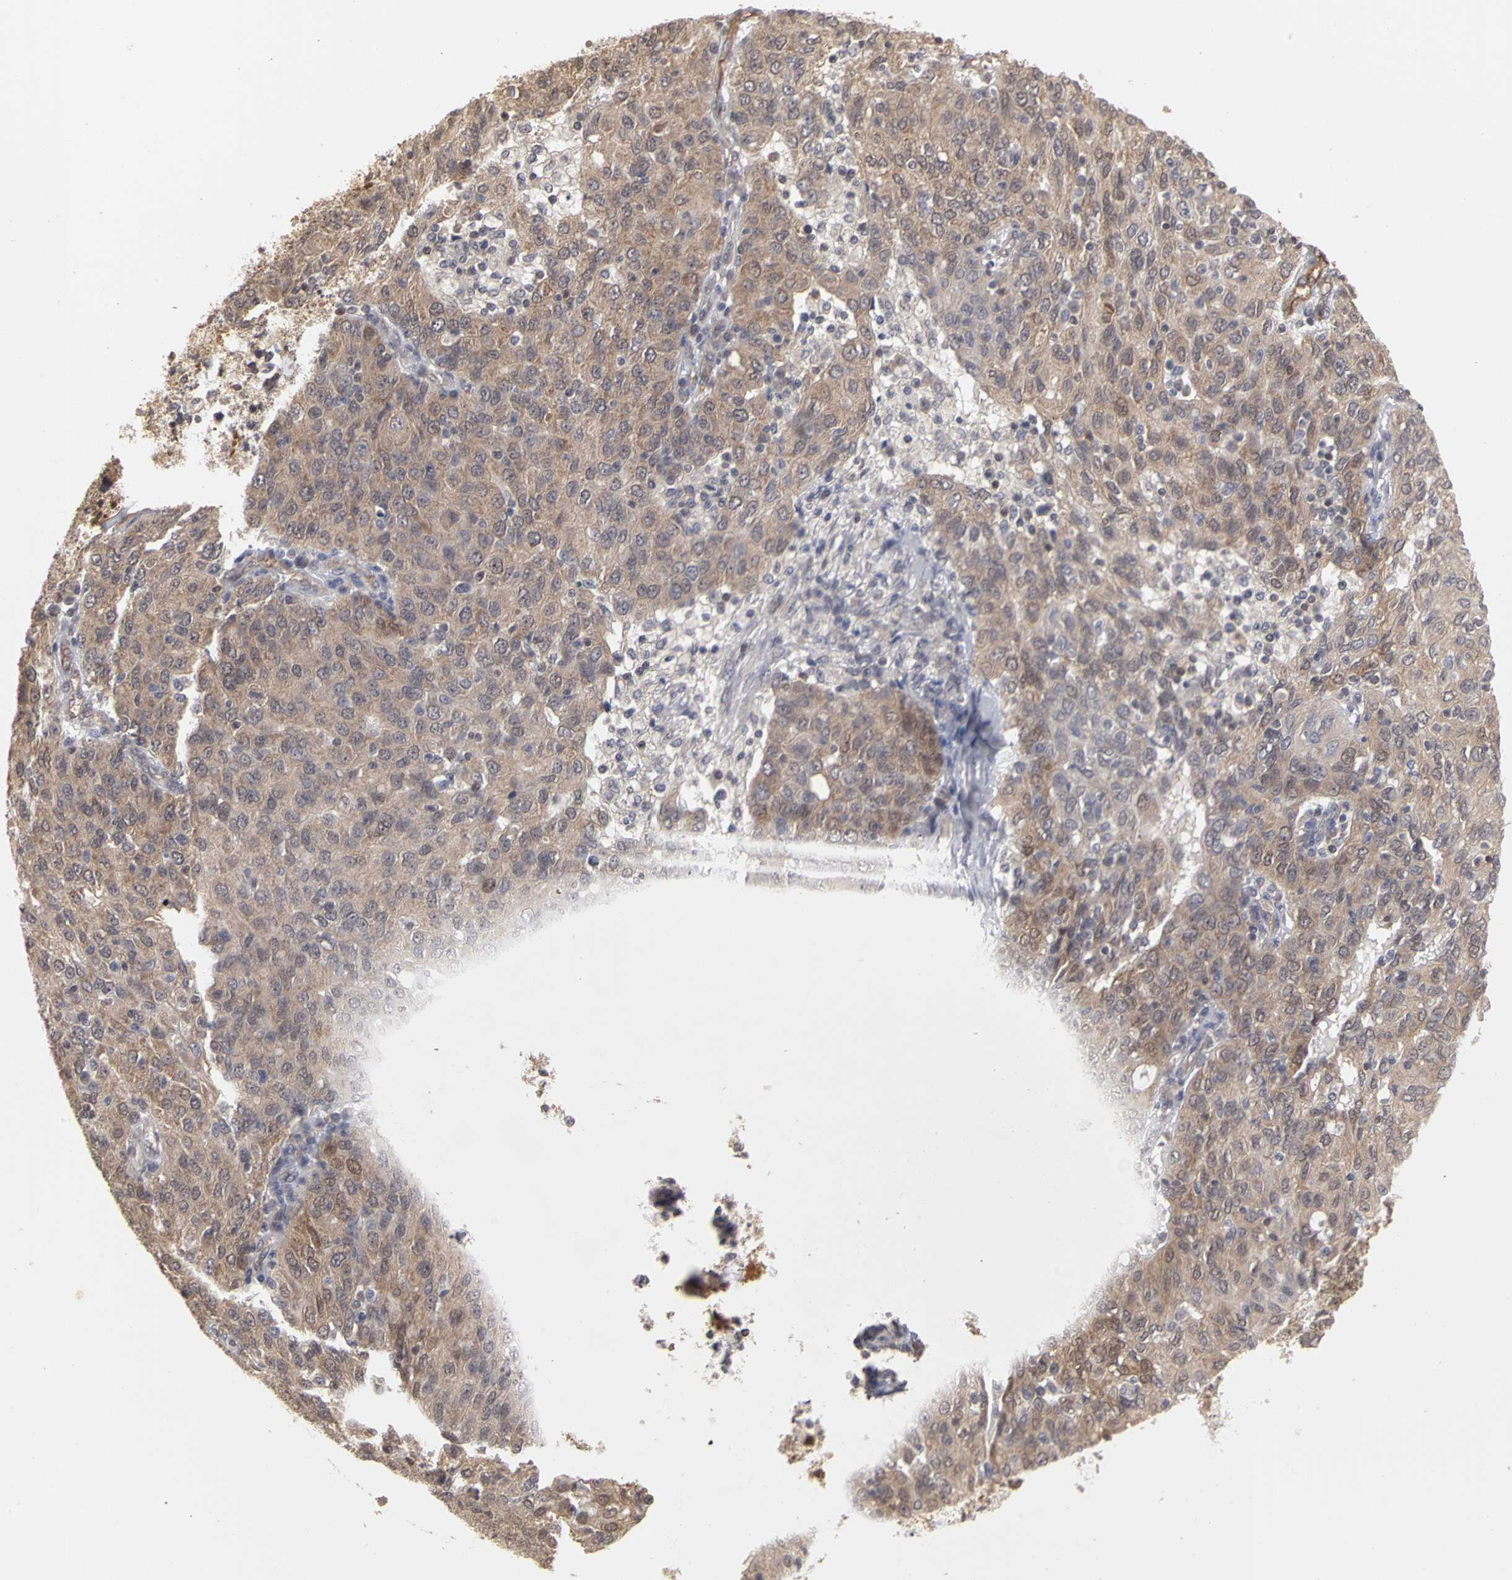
{"staining": {"intensity": "weak", "quantity": ">75%", "location": "cytoplasmic/membranous,nuclear"}, "tissue": "ovarian cancer", "cell_type": "Tumor cells", "image_type": "cancer", "snomed": [{"axis": "morphology", "description": "Carcinoma, endometroid"}, {"axis": "topography", "description": "Ovary"}], "caption": "Tumor cells reveal weak cytoplasmic/membranous and nuclear positivity in approximately >75% of cells in ovarian endometroid carcinoma.", "gene": "PLEKHA1", "patient": {"sex": "female", "age": 50}}